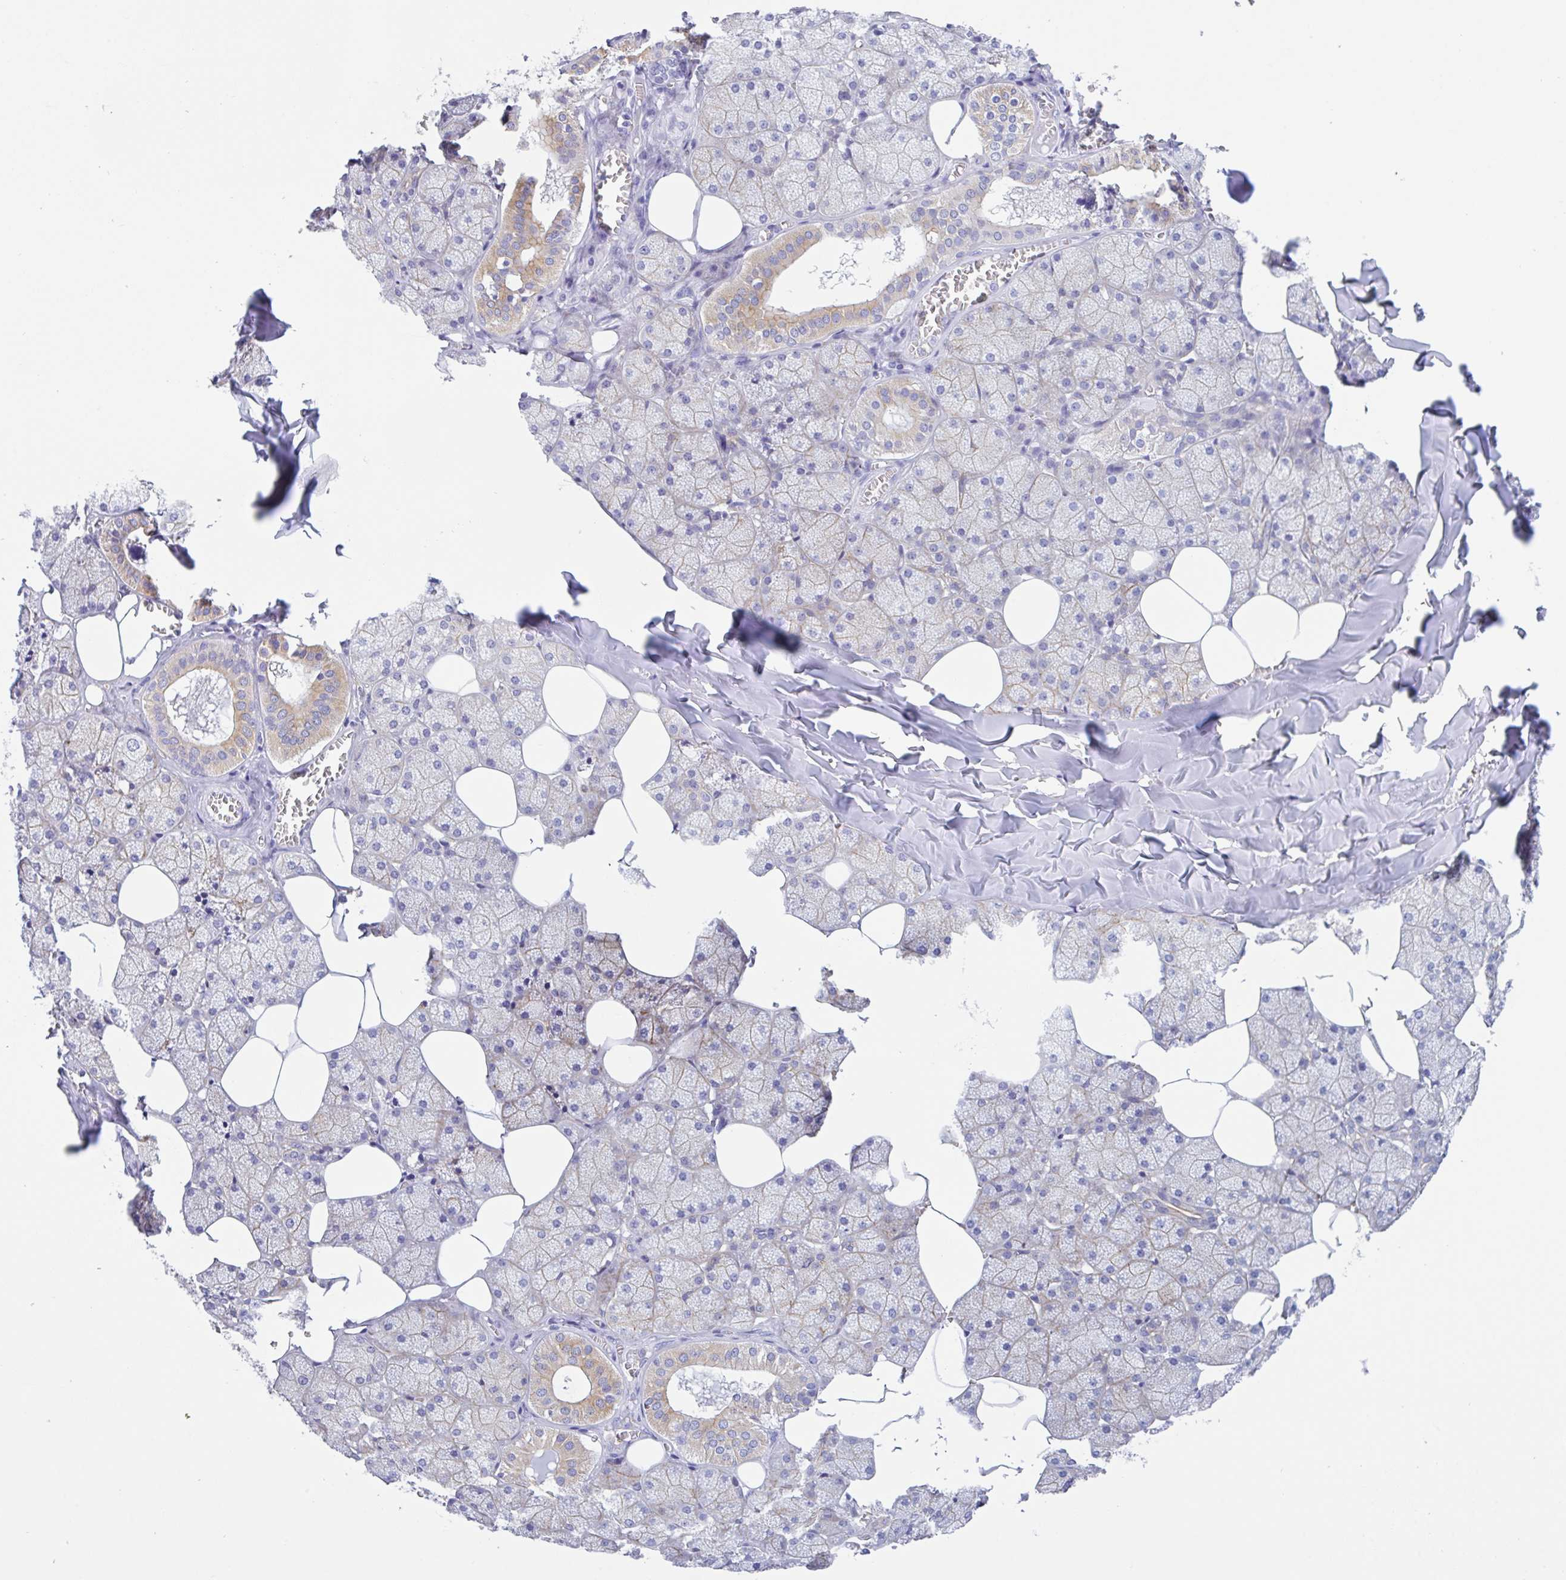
{"staining": {"intensity": "moderate", "quantity": "25%-75%", "location": "cytoplasmic/membranous"}, "tissue": "salivary gland", "cell_type": "Glandular cells", "image_type": "normal", "snomed": [{"axis": "morphology", "description": "Normal tissue, NOS"}, {"axis": "topography", "description": "Salivary gland"}, {"axis": "topography", "description": "Peripheral nerve tissue"}], "caption": "DAB immunohistochemical staining of unremarkable salivary gland displays moderate cytoplasmic/membranous protein positivity in approximately 25%-75% of glandular cells.", "gene": "DTWD2", "patient": {"sex": "male", "age": 38}}